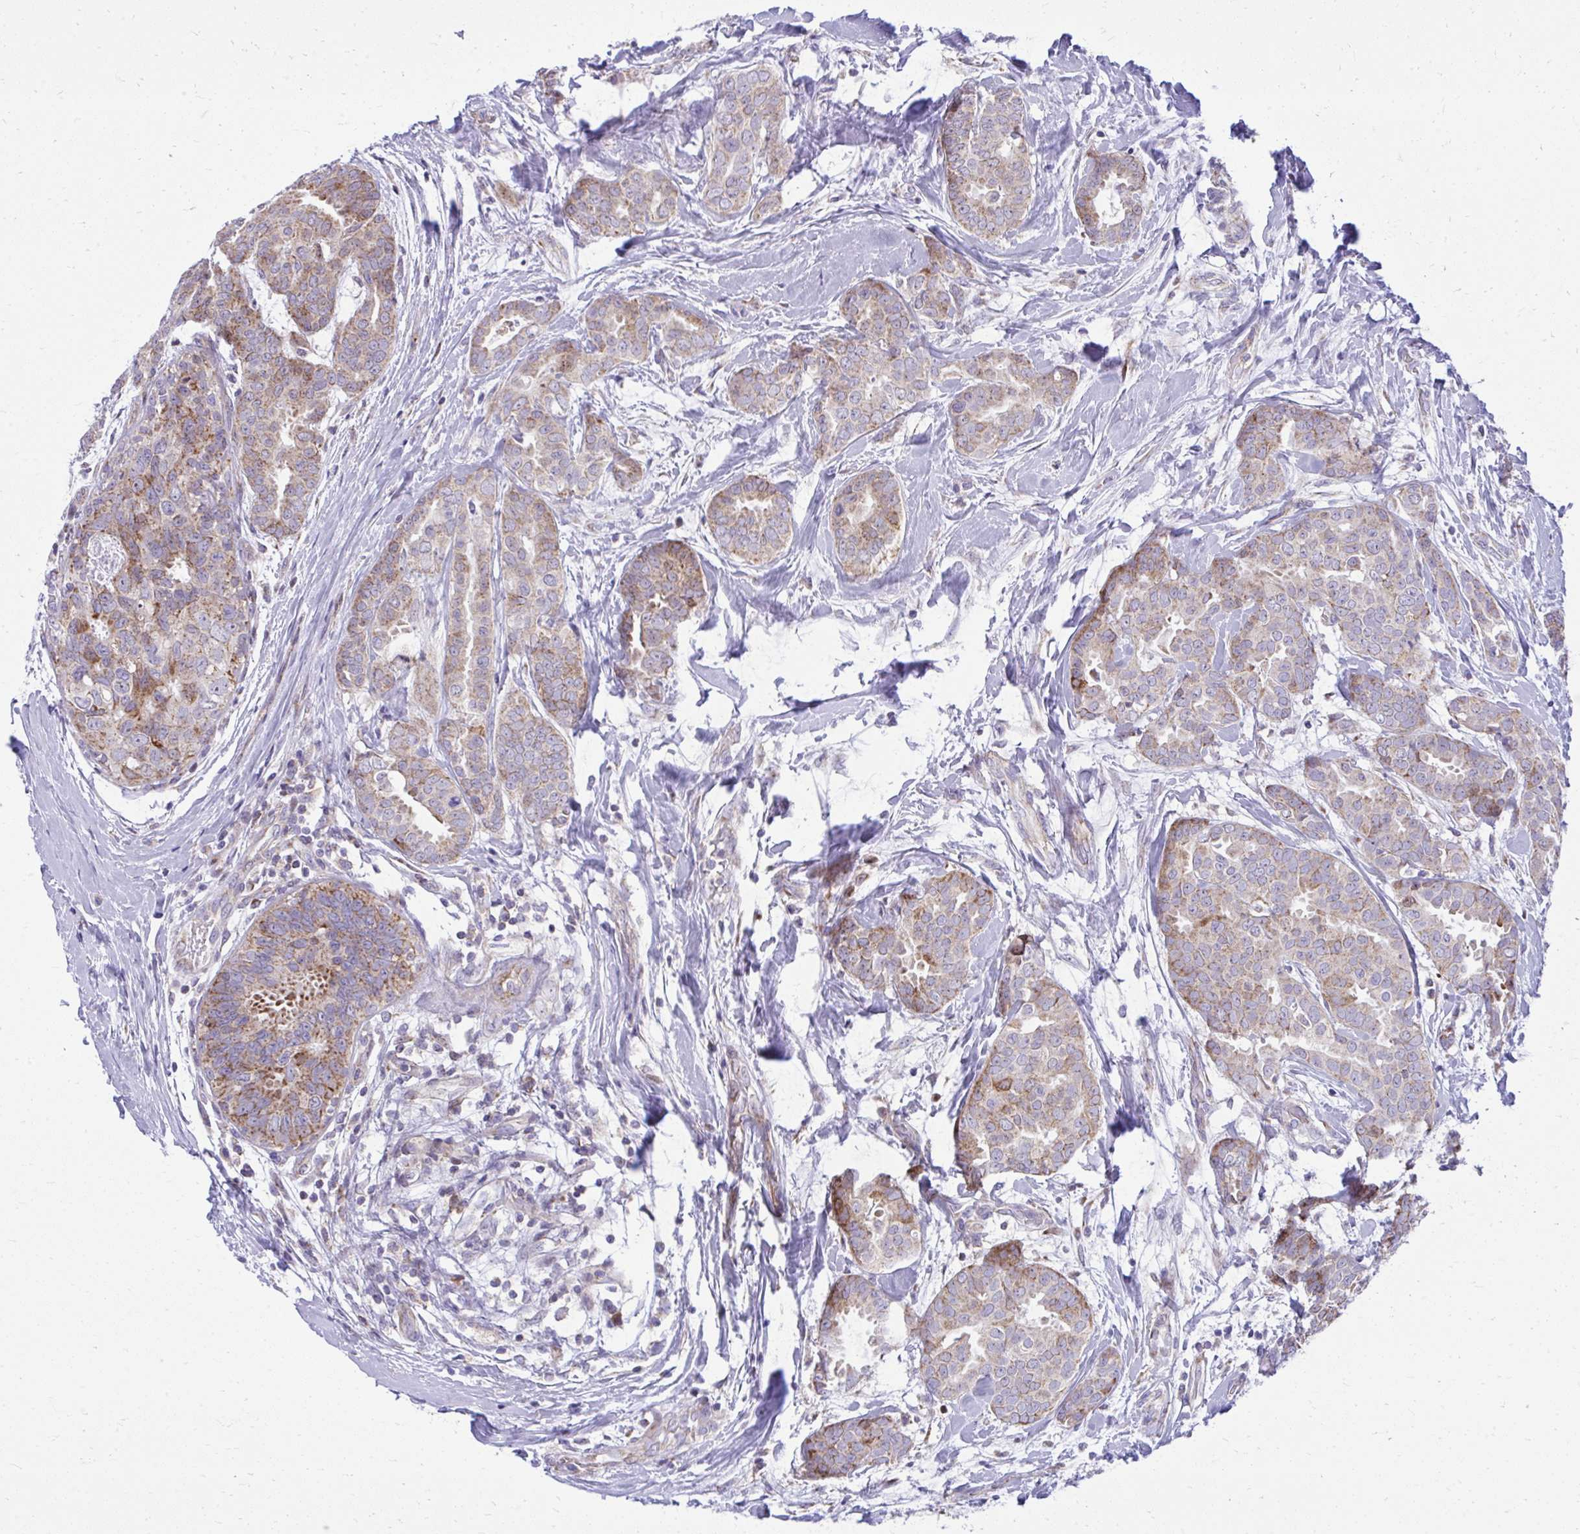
{"staining": {"intensity": "moderate", "quantity": ">75%", "location": "cytoplasmic/membranous"}, "tissue": "breast cancer", "cell_type": "Tumor cells", "image_type": "cancer", "snomed": [{"axis": "morphology", "description": "Duct carcinoma"}, {"axis": "topography", "description": "Breast"}], "caption": "Breast intraductal carcinoma tissue shows moderate cytoplasmic/membranous expression in about >75% of tumor cells", "gene": "GPRIN3", "patient": {"sex": "female", "age": 45}}